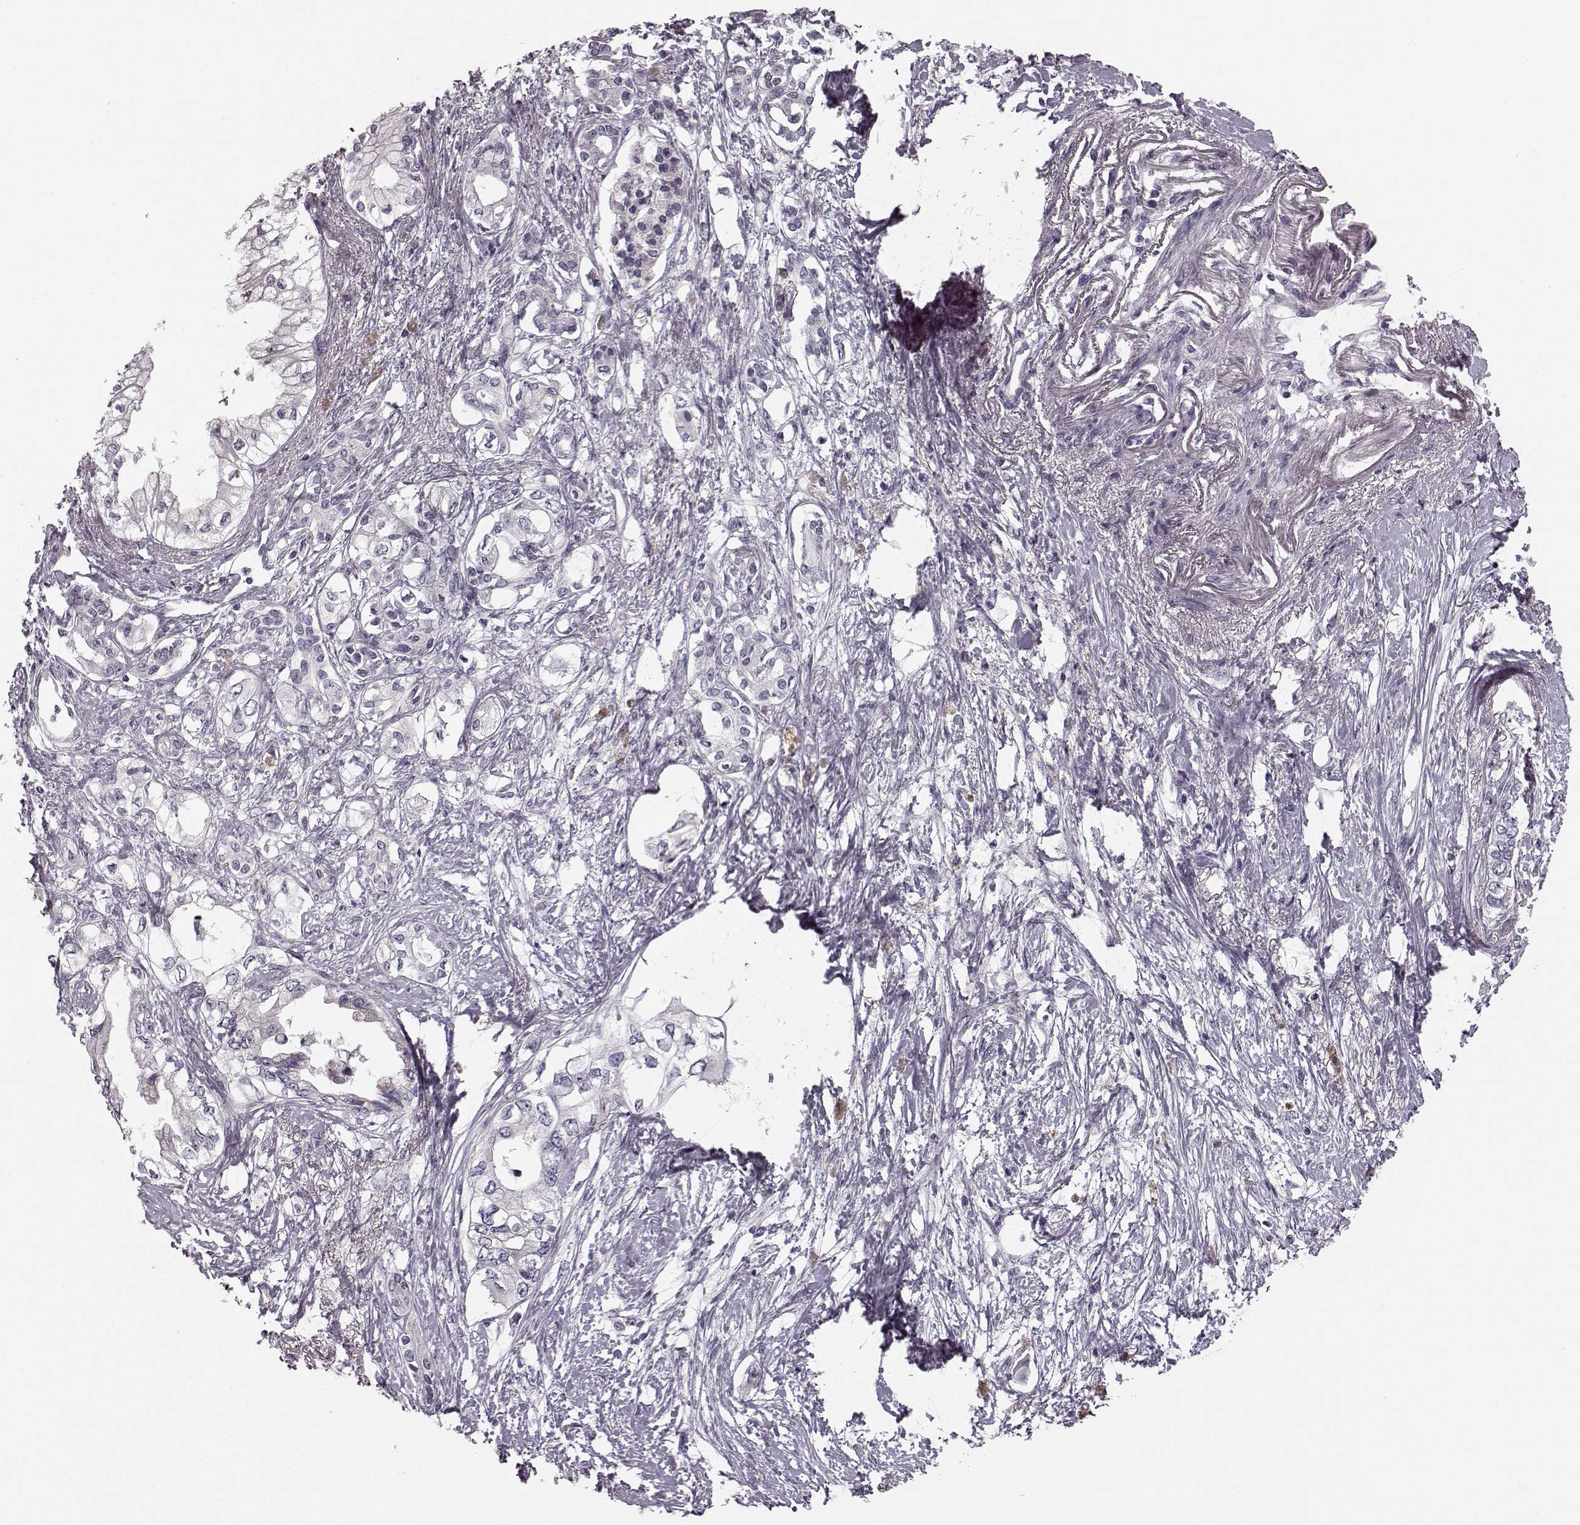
{"staining": {"intensity": "negative", "quantity": "none", "location": "none"}, "tissue": "pancreatic cancer", "cell_type": "Tumor cells", "image_type": "cancer", "snomed": [{"axis": "morphology", "description": "Adenocarcinoma, NOS"}, {"axis": "topography", "description": "Pancreas"}], "caption": "This is an immunohistochemistry (IHC) photomicrograph of pancreatic cancer (adenocarcinoma). There is no expression in tumor cells.", "gene": "FAM234B", "patient": {"sex": "female", "age": 63}}